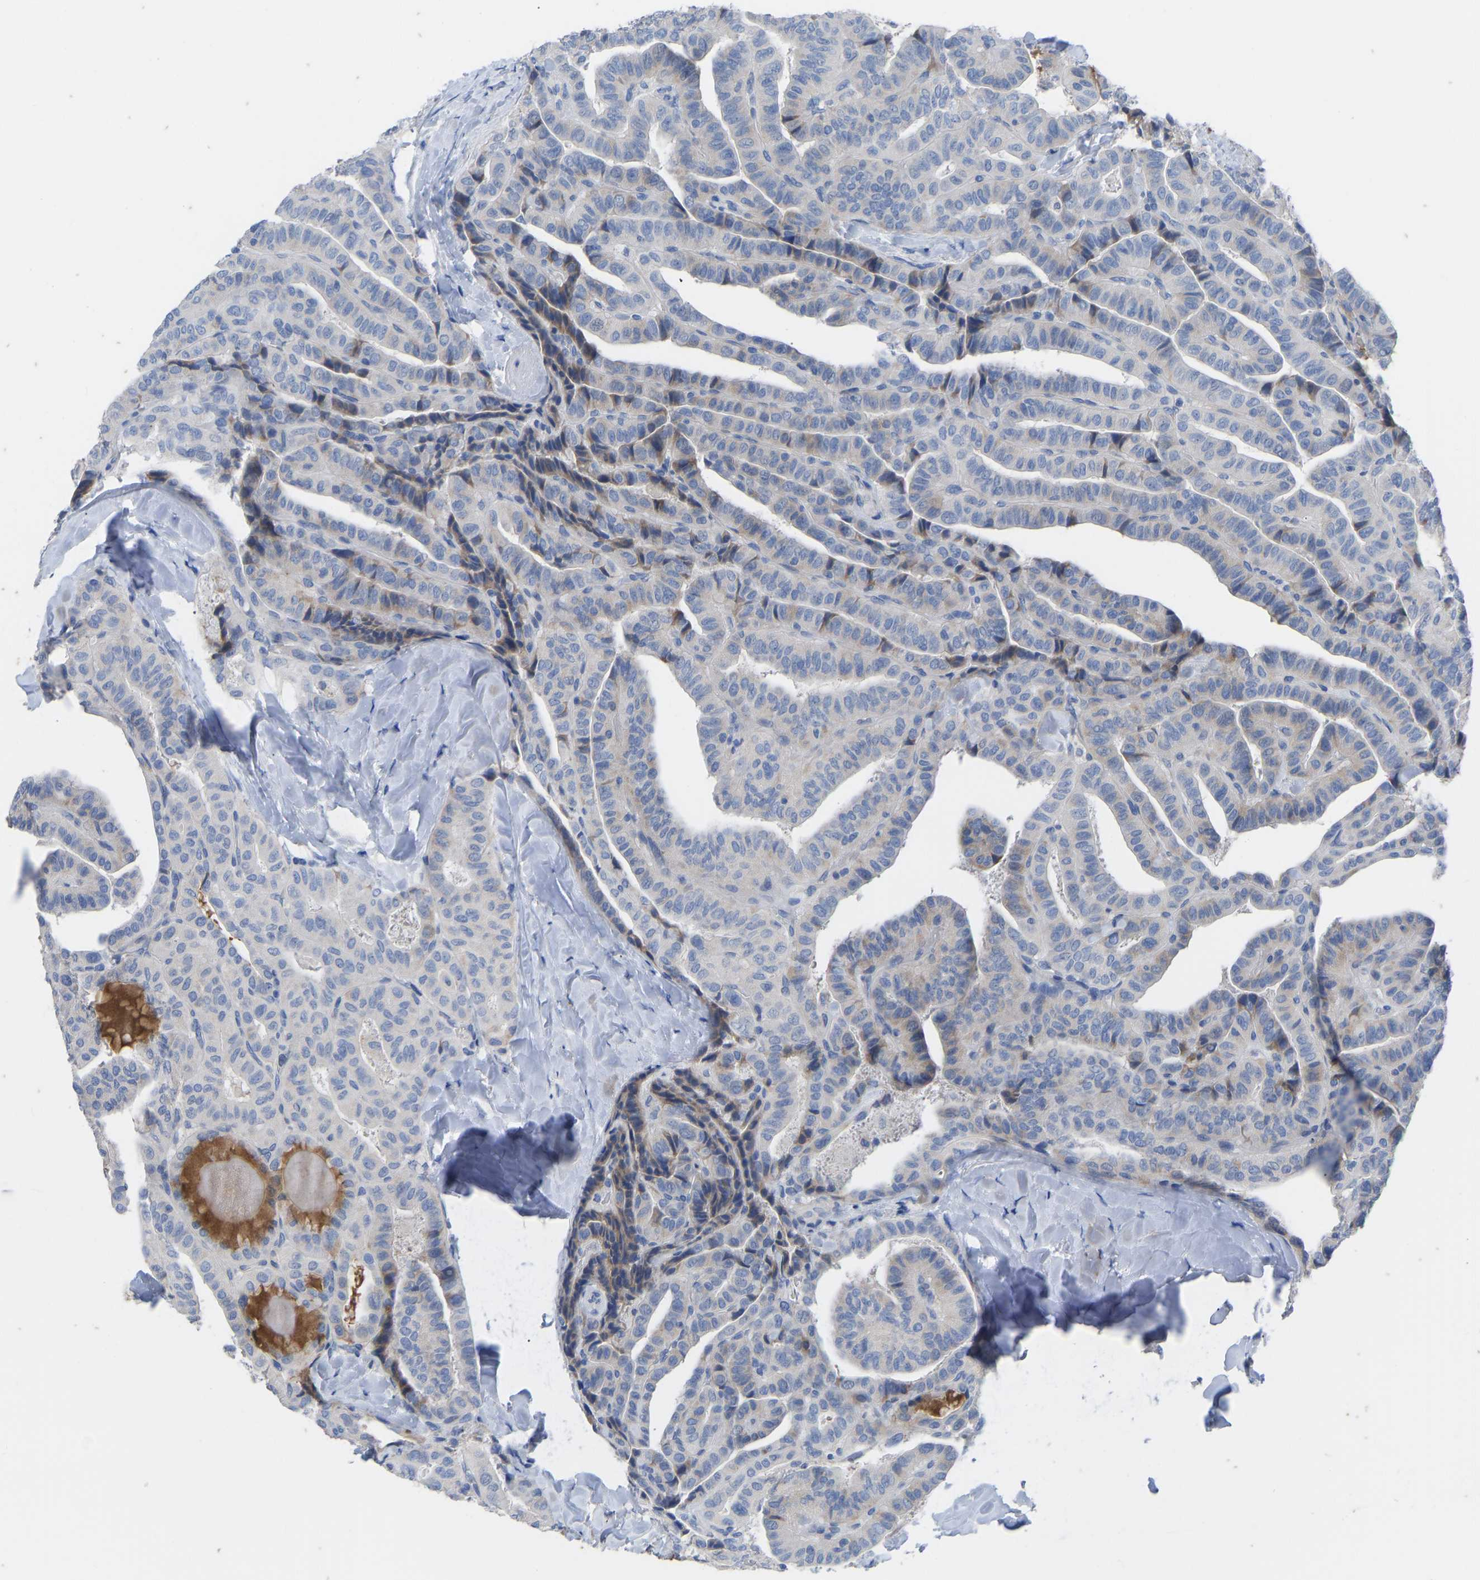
{"staining": {"intensity": "moderate", "quantity": "<25%", "location": "cytoplasmic/membranous"}, "tissue": "thyroid cancer", "cell_type": "Tumor cells", "image_type": "cancer", "snomed": [{"axis": "morphology", "description": "Papillary adenocarcinoma, NOS"}, {"axis": "topography", "description": "Thyroid gland"}], "caption": "About <25% of tumor cells in human thyroid cancer (papillary adenocarcinoma) reveal moderate cytoplasmic/membranous protein positivity as visualized by brown immunohistochemical staining.", "gene": "OLIG2", "patient": {"sex": "male", "age": 77}}